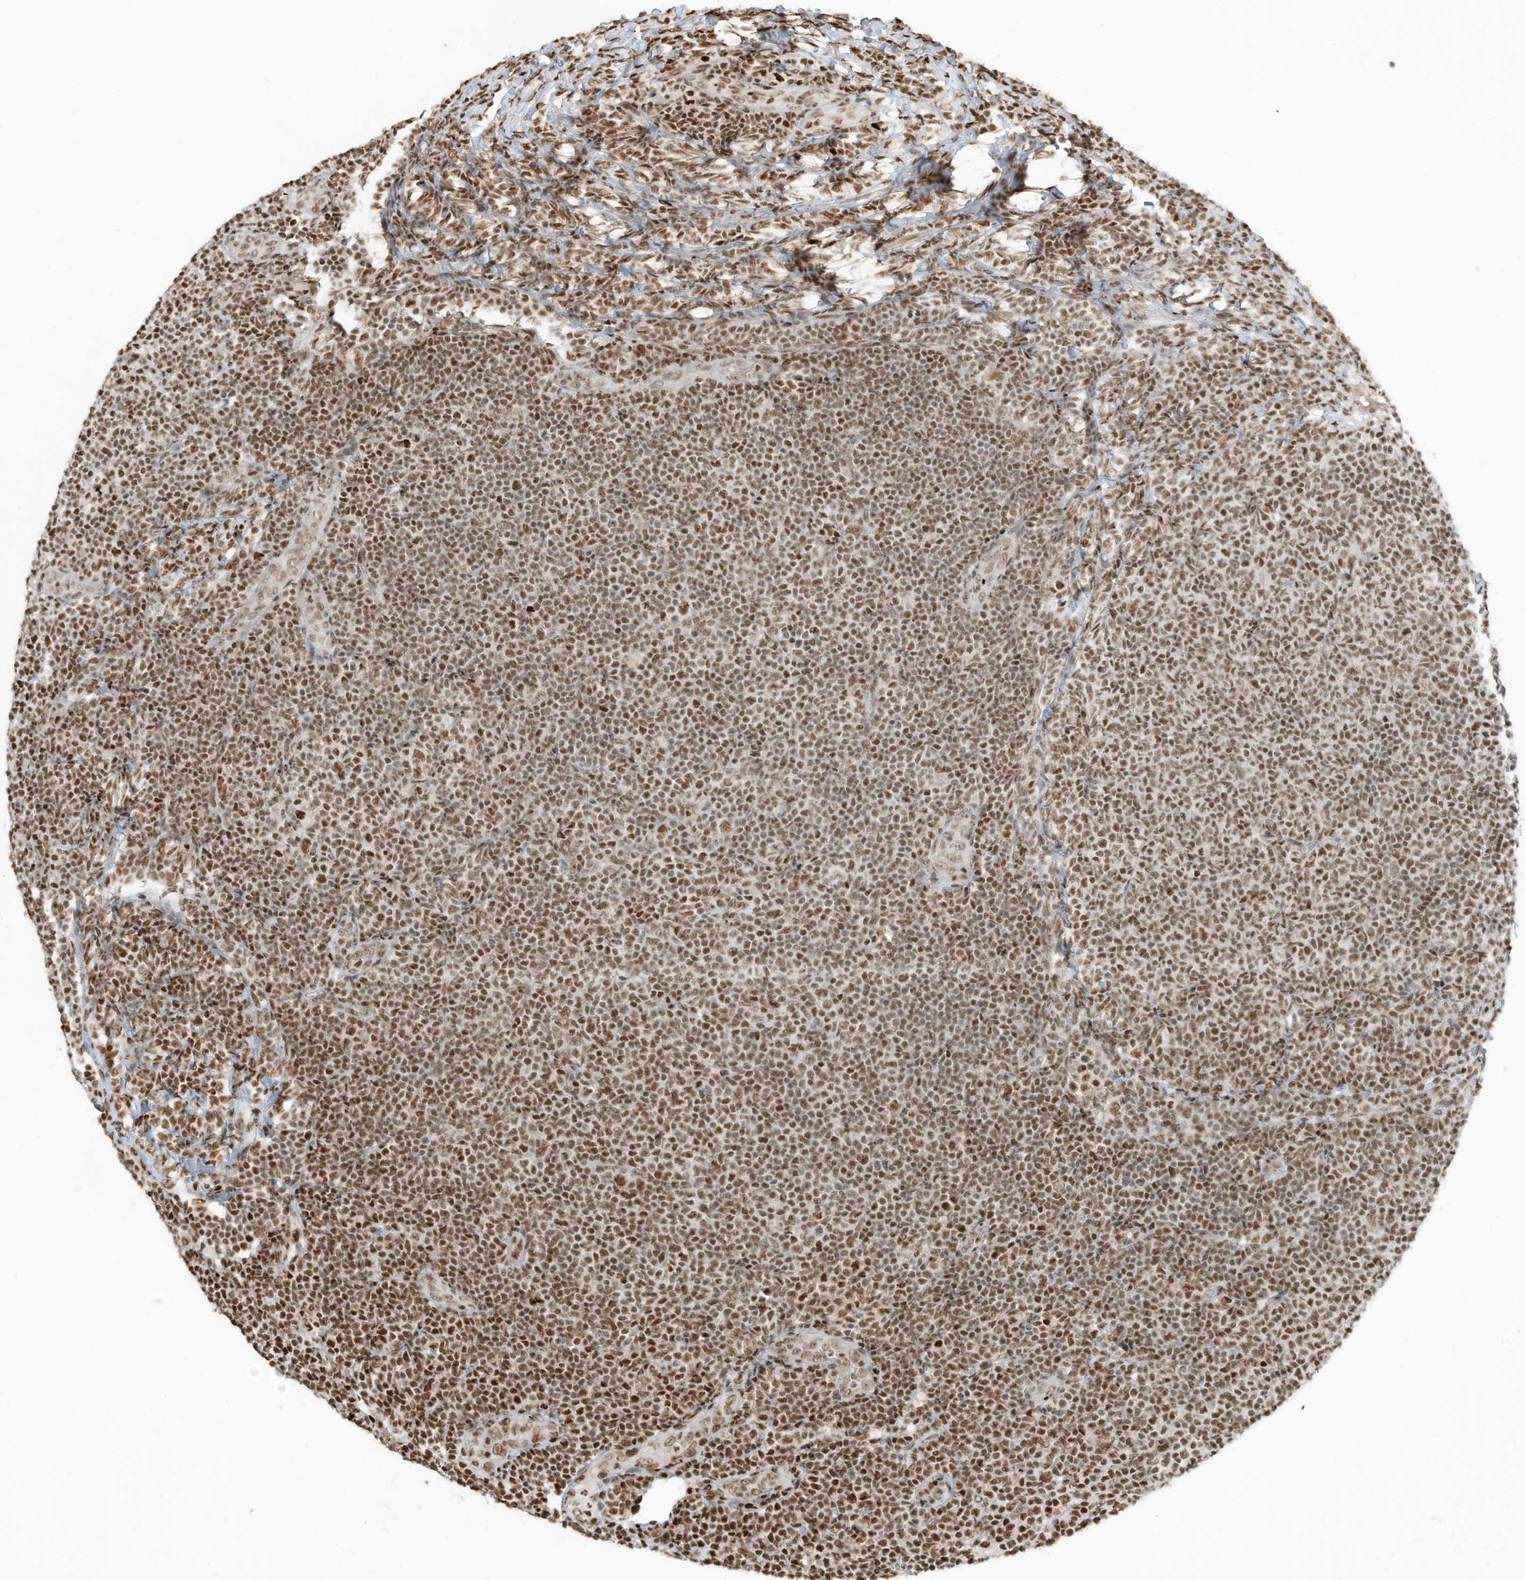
{"staining": {"intensity": "moderate", "quantity": ">75%", "location": "nuclear"}, "tissue": "lymphoma", "cell_type": "Tumor cells", "image_type": "cancer", "snomed": [{"axis": "morphology", "description": "Malignant lymphoma, non-Hodgkin's type, Low grade"}, {"axis": "topography", "description": "Lymph node"}], "caption": "A medium amount of moderate nuclear expression is seen in approximately >75% of tumor cells in malignant lymphoma, non-Hodgkin's type (low-grade) tissue. (IHC, brightfield microscopy, high magnification).", "gene": "SAMD15", "patient": {"sex": "male", "age": 66}}